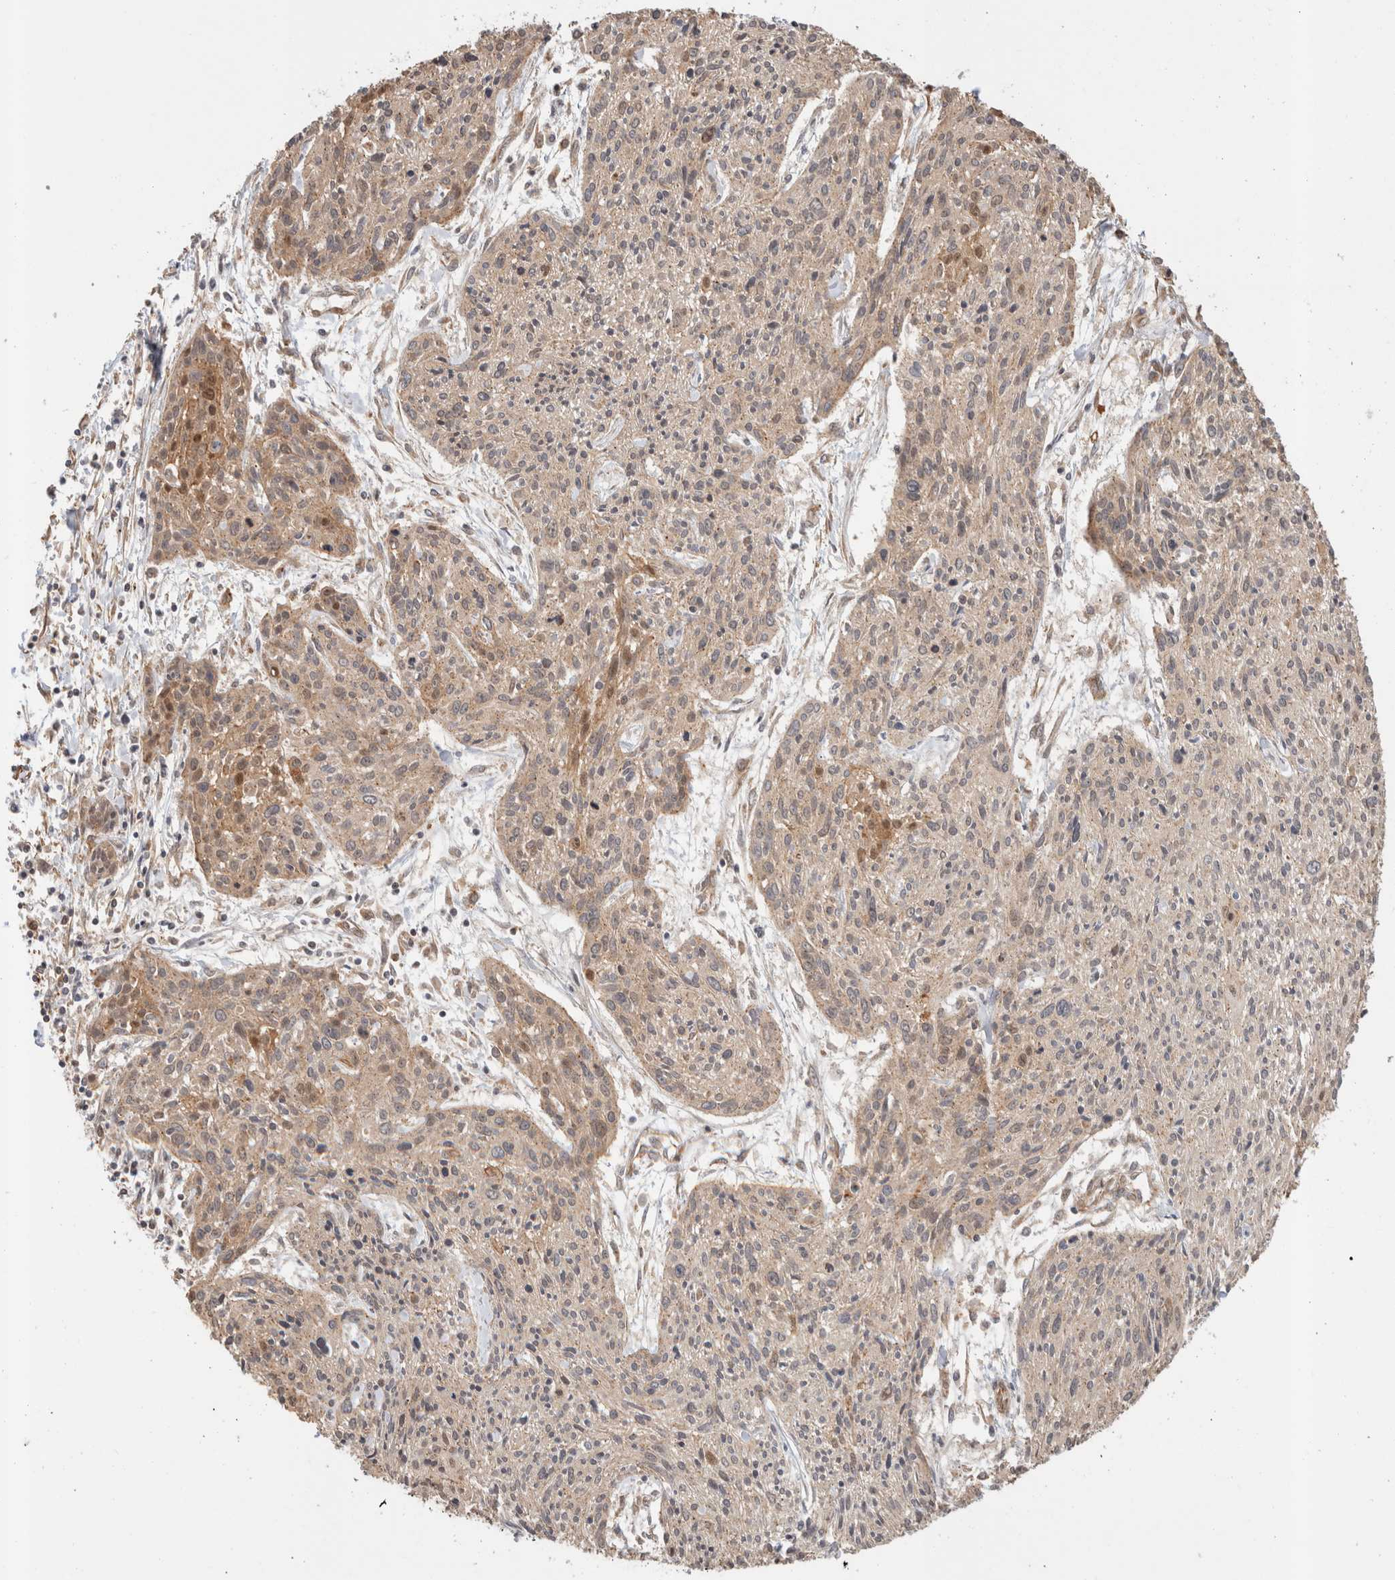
{"staining": {"intensity": "weak", "quantity": ">75%", "location": "cytoplasmic/membranous,nuclear"}, "tissue": "cervical cancer", "cell_type": "Tumor cells", "image_type": "cancer", "snomed": [{"axis": "morphology", "description": "Squamous cell carcinoma, NOS"}, {"axis": "topography", "description": "Cervix"}], "caption": "Cervical cancer (squamous cell carcinoma) was stained to show a protein in brown. There is low levels of weak cytoplasmic/membranous and nuclear staining in approximately >75% of tumor cells.", "gene": "OTUD6B", "patient": {"sex": "female", "age": 51}}